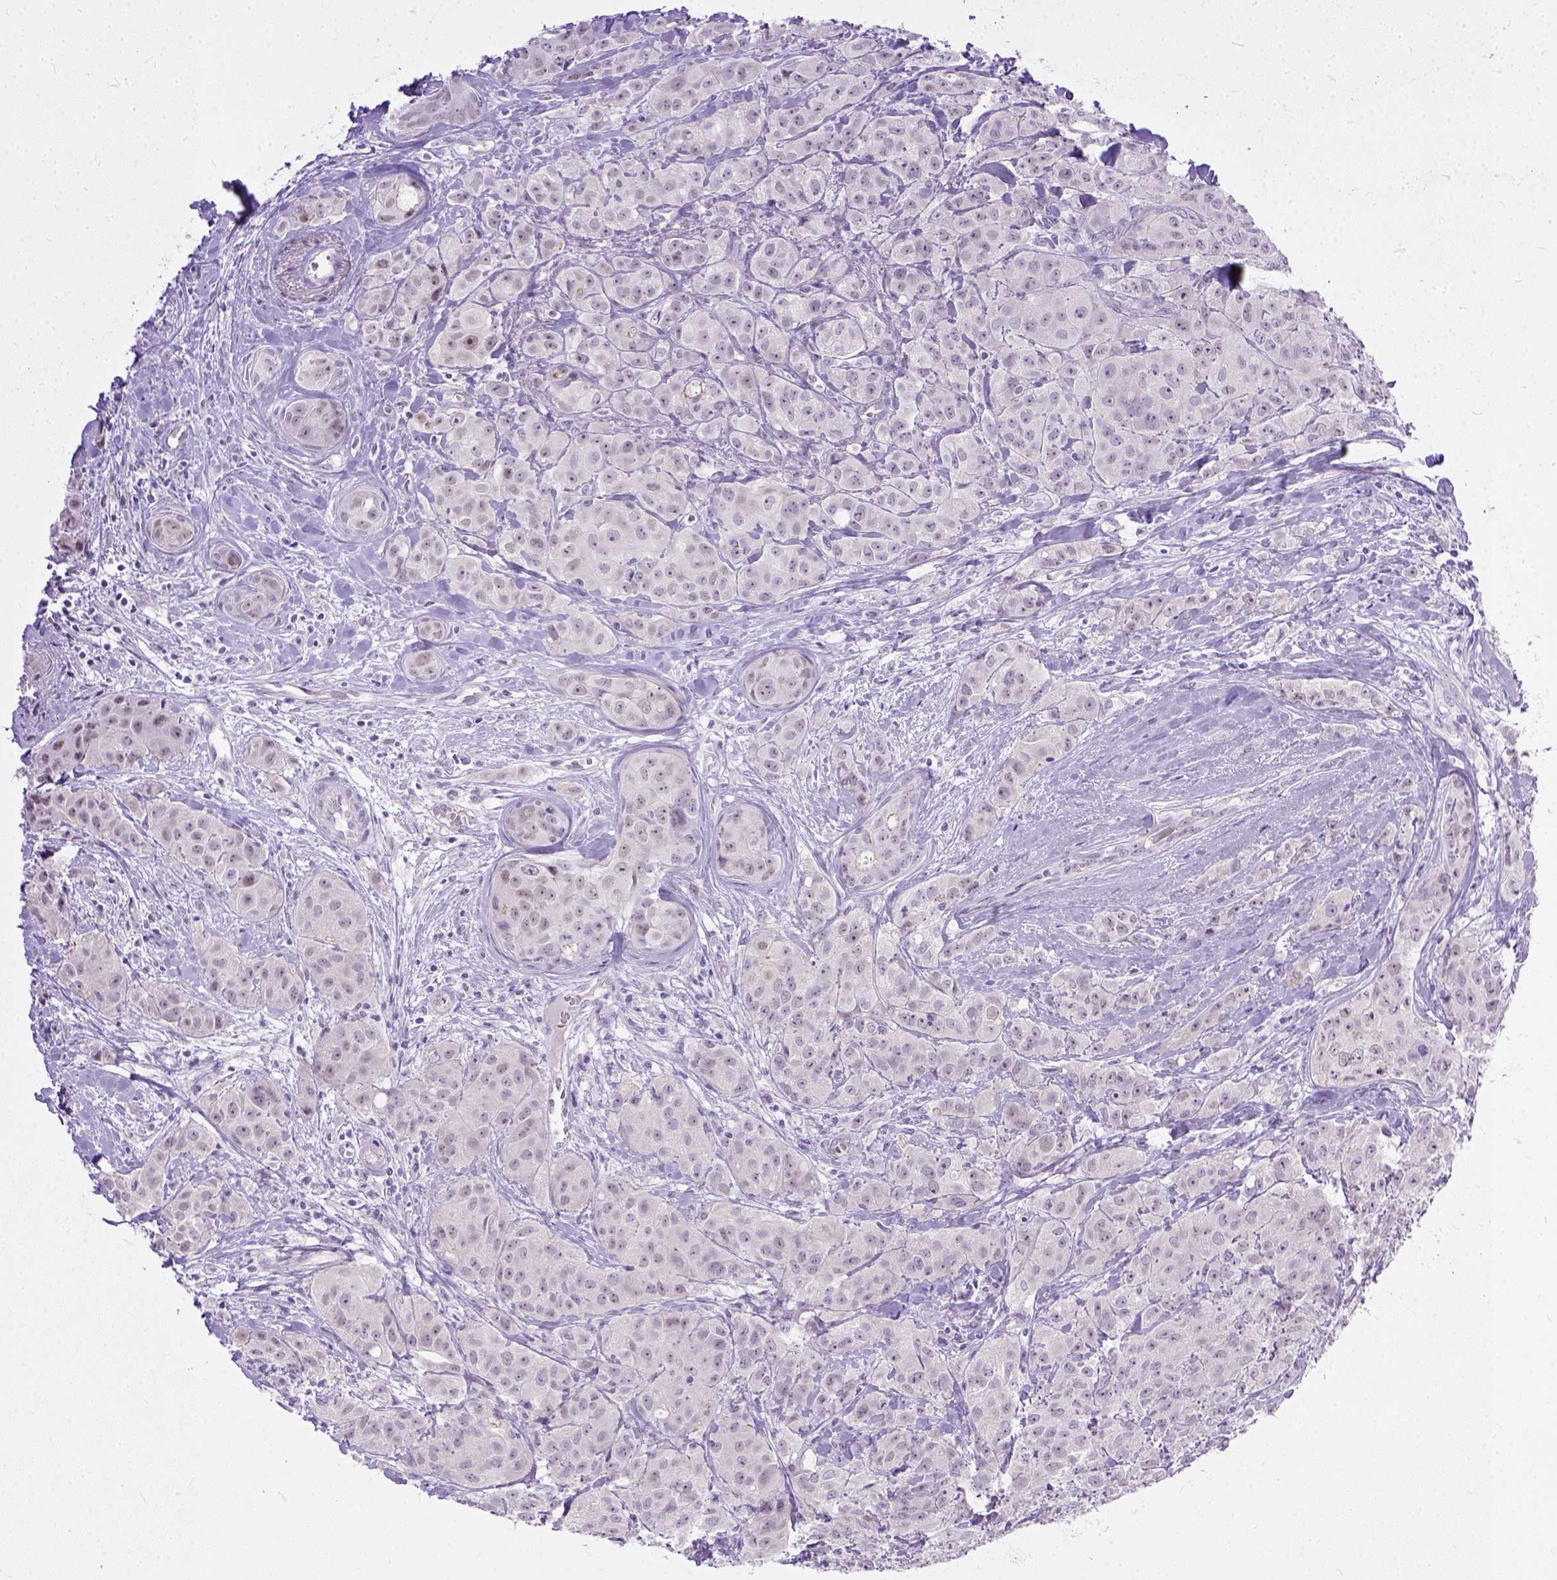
{"staining": {"intensity": "negative", "quantity": "none", "location": "none"}, "tissue": "breast cancer", "cell_type": "Tumor cells", "image_type": "cancer", "snomed": [{"axis": "morphology", "description": "Duct carcinoma"}, {"axis": "topography", "description": "Breast"}], "caption": "Immunohistochemistry image of human invasive ductal carcinoma (breast) stained for a protein (brown), which demonstrates no positivity in tumor cells.", "gene": "ADGRF1", "patient": {"sex": "female", "age": 43}}